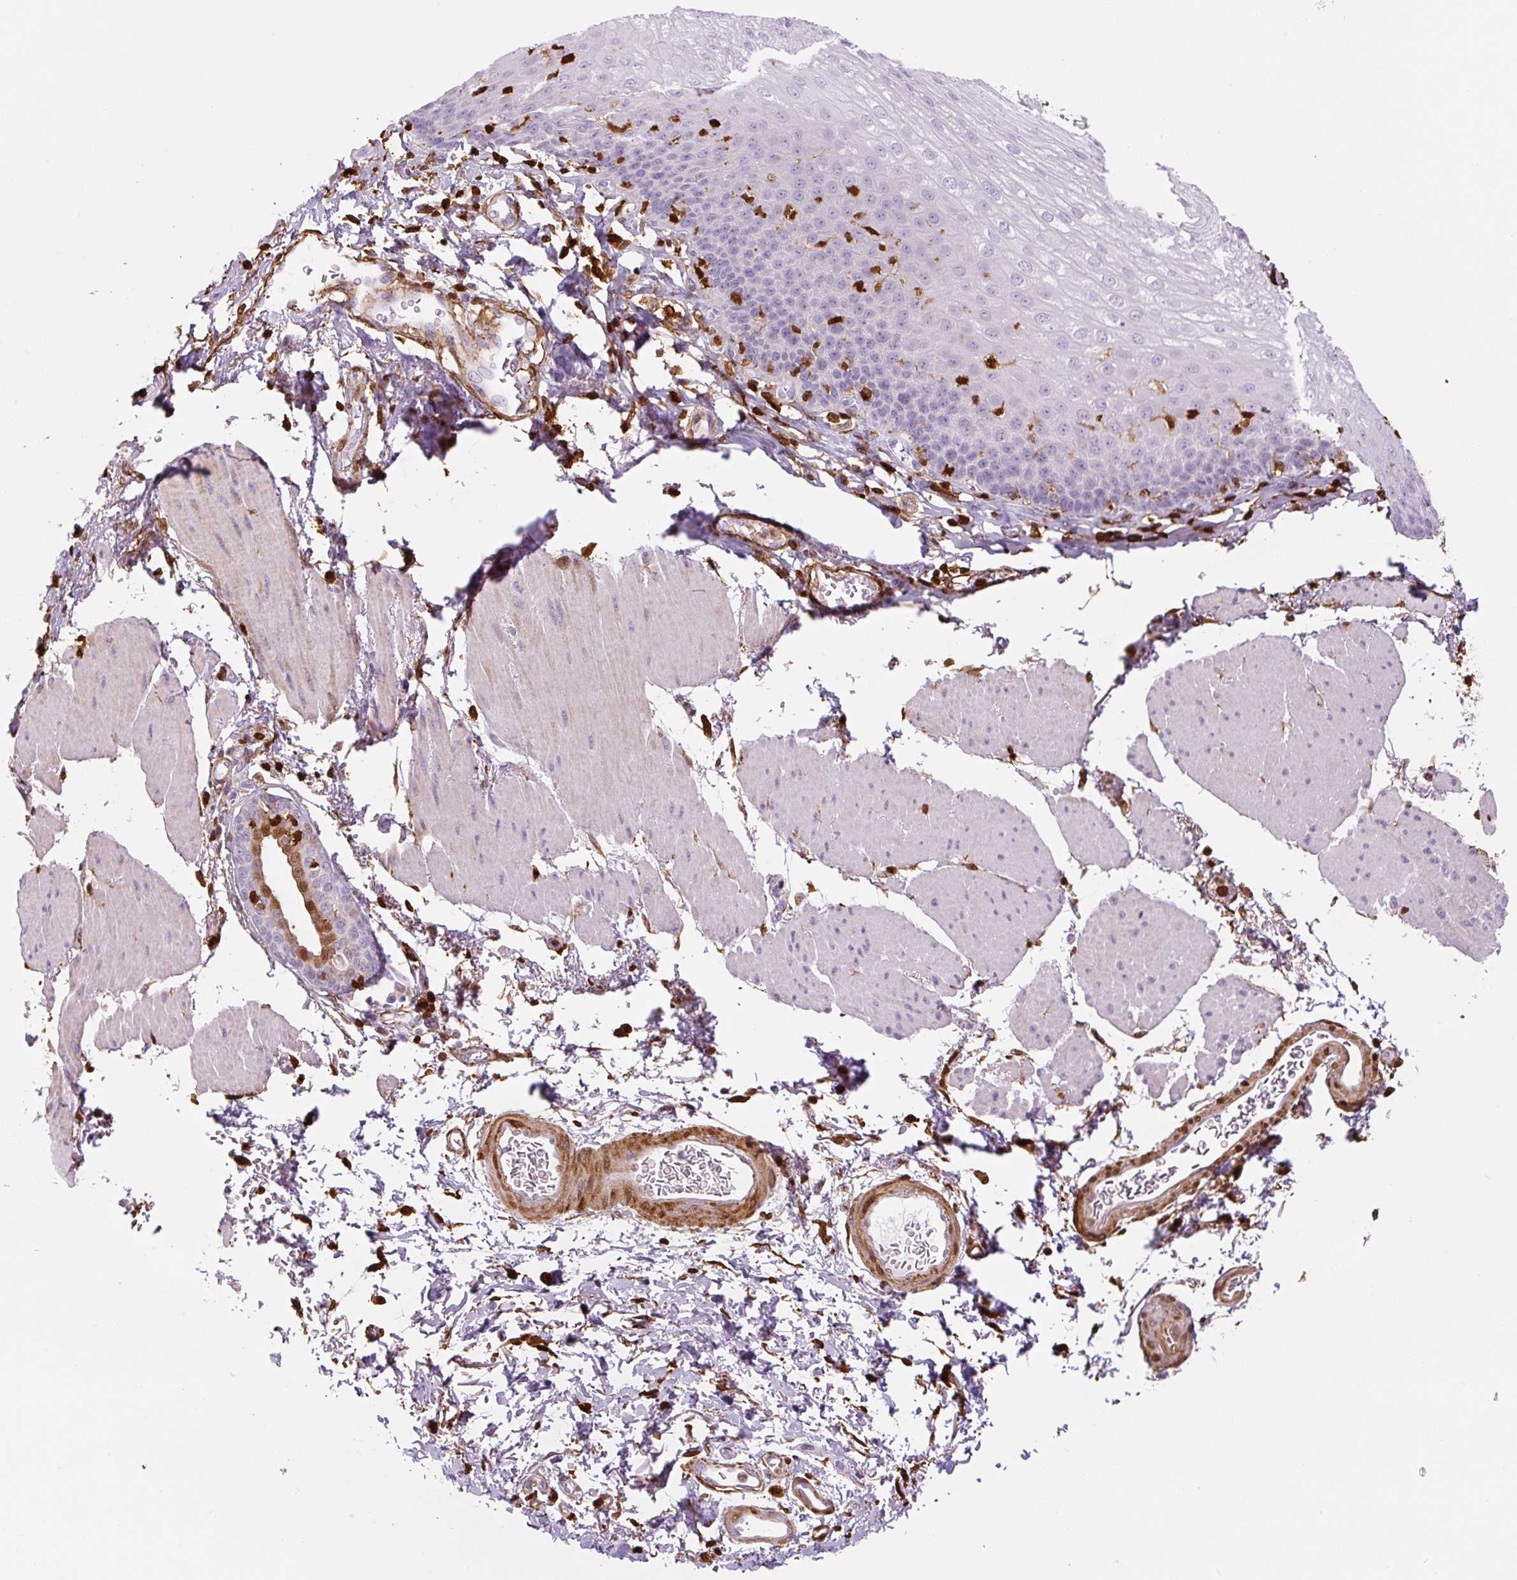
{"staining": {"intensity": "negative", "quantity": "none", "location": "none"}, "tissue": "esophagus", "cell_type": "Squamous epithelial cells", "image_type": "normal", "snomed": [{"axis": "morphology", "description": "Normal tissue, NOS"}, {"axis": "topography", "description": "Esophagus"}], "caption": "Immunohistochemistry (IHC) image of benign esophagus: human esophagus stained with DAB reveals no significant protein positivity in squamous epithelial cells. (Immunohistochemistry, brightfield microscopy, high magnification).", "gene": "S100A4", "patient": {"sex": "female", "age": 81}}